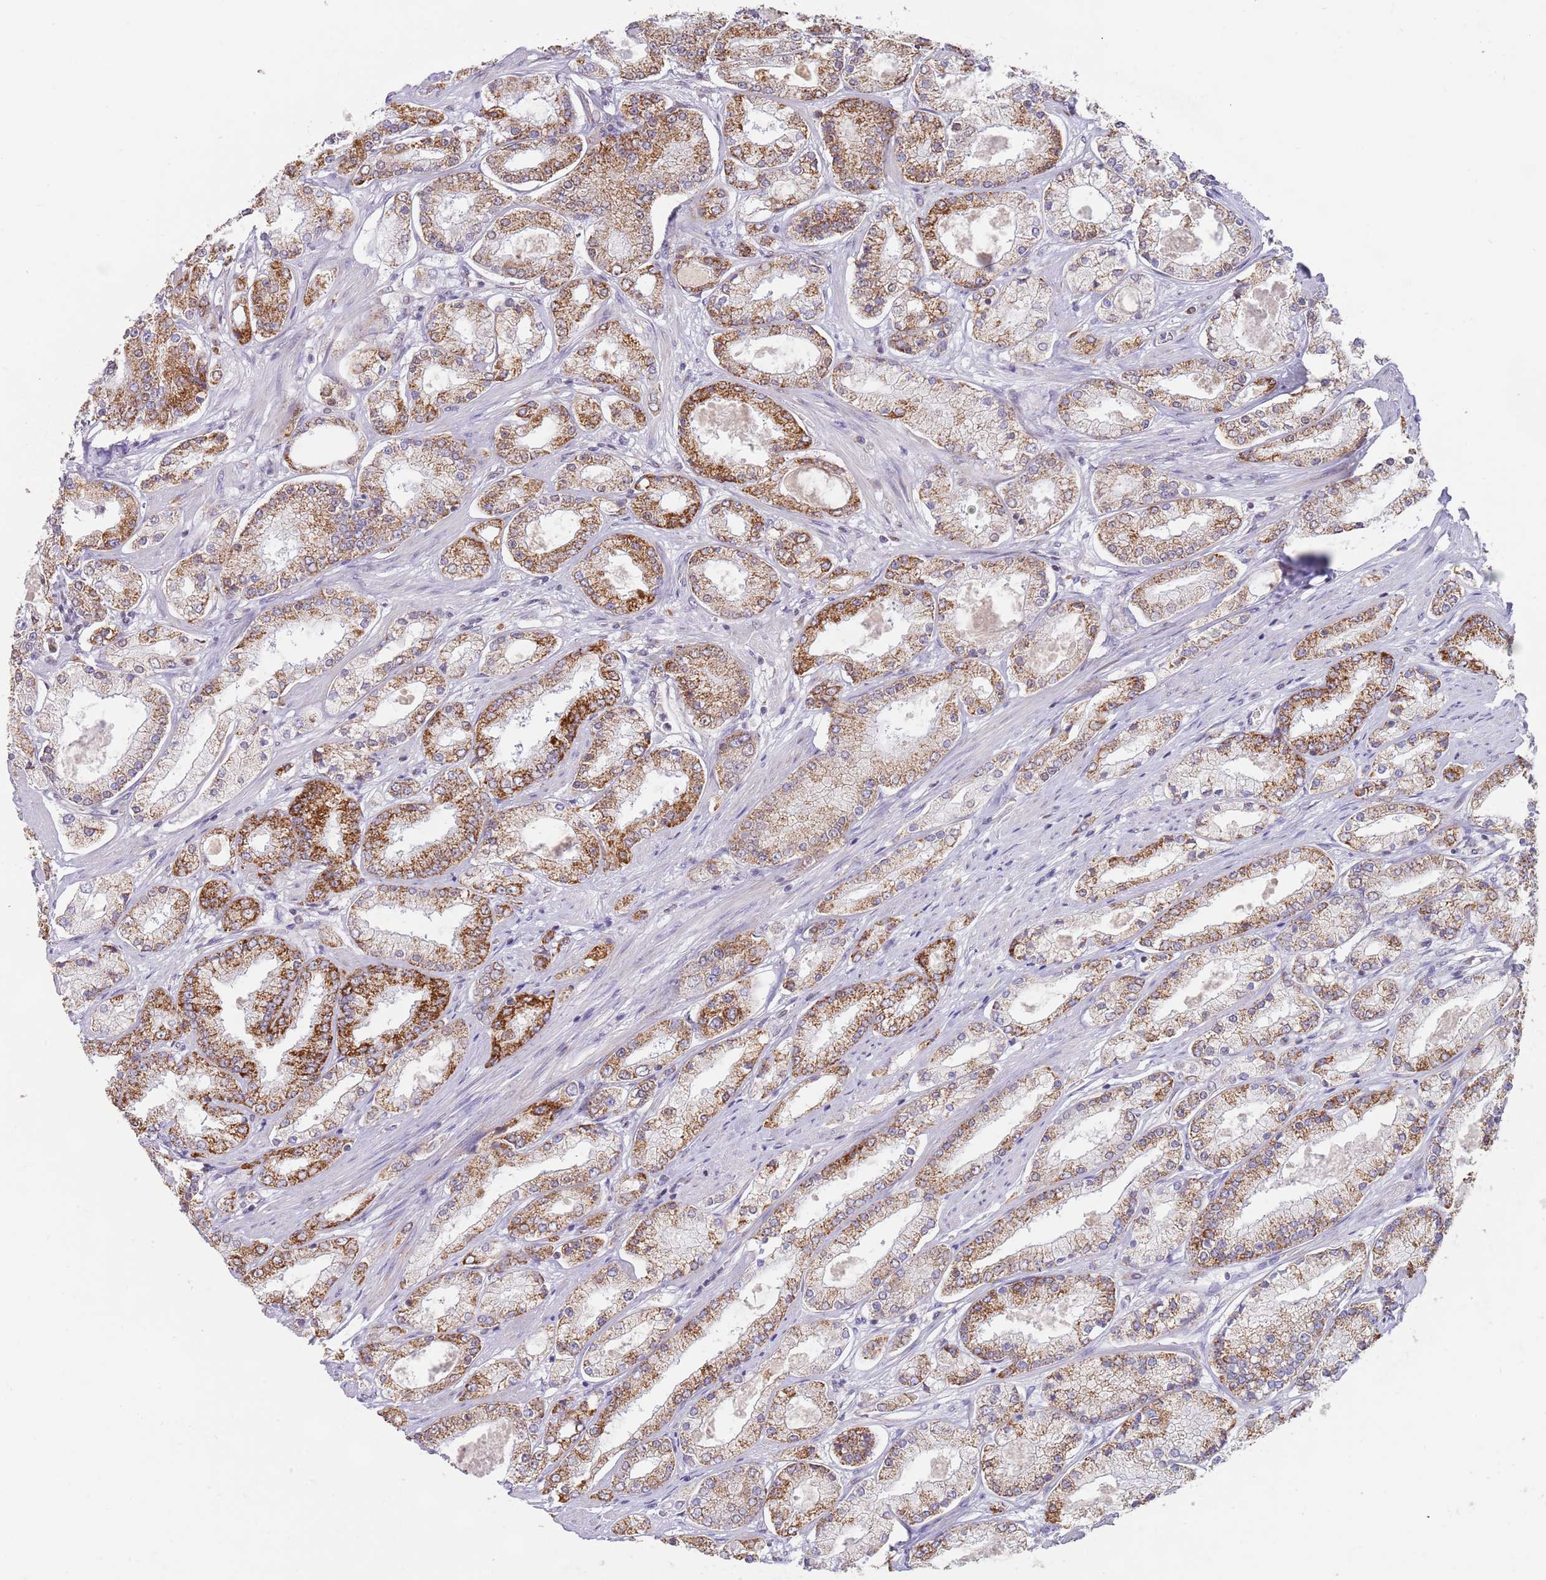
{"staining": {"intensity": "strong", "quantity": "25%-75%", "location": "cytoplasmic/membranous"}, "tissue": "prostate cancer", "cell_type": "Tumor cells", "image_type": "cancer", "snomed": [{"axis": "morphology", "description": "Adenocarcinoma, High grade"}, {"axis": "topography", "description": "Prostate"}], "caption": "Immunohistochemistry photomicrograph of human prostate cancer (adenocarcinoma (high-grade)) stained for a protein (brown), which displays high levels of strong cytoplasmic/membranous positivity in about 25%-75% of tumor cells.", "gene": "TIMM13", "patient": {"sex": "male", "age": 69}}